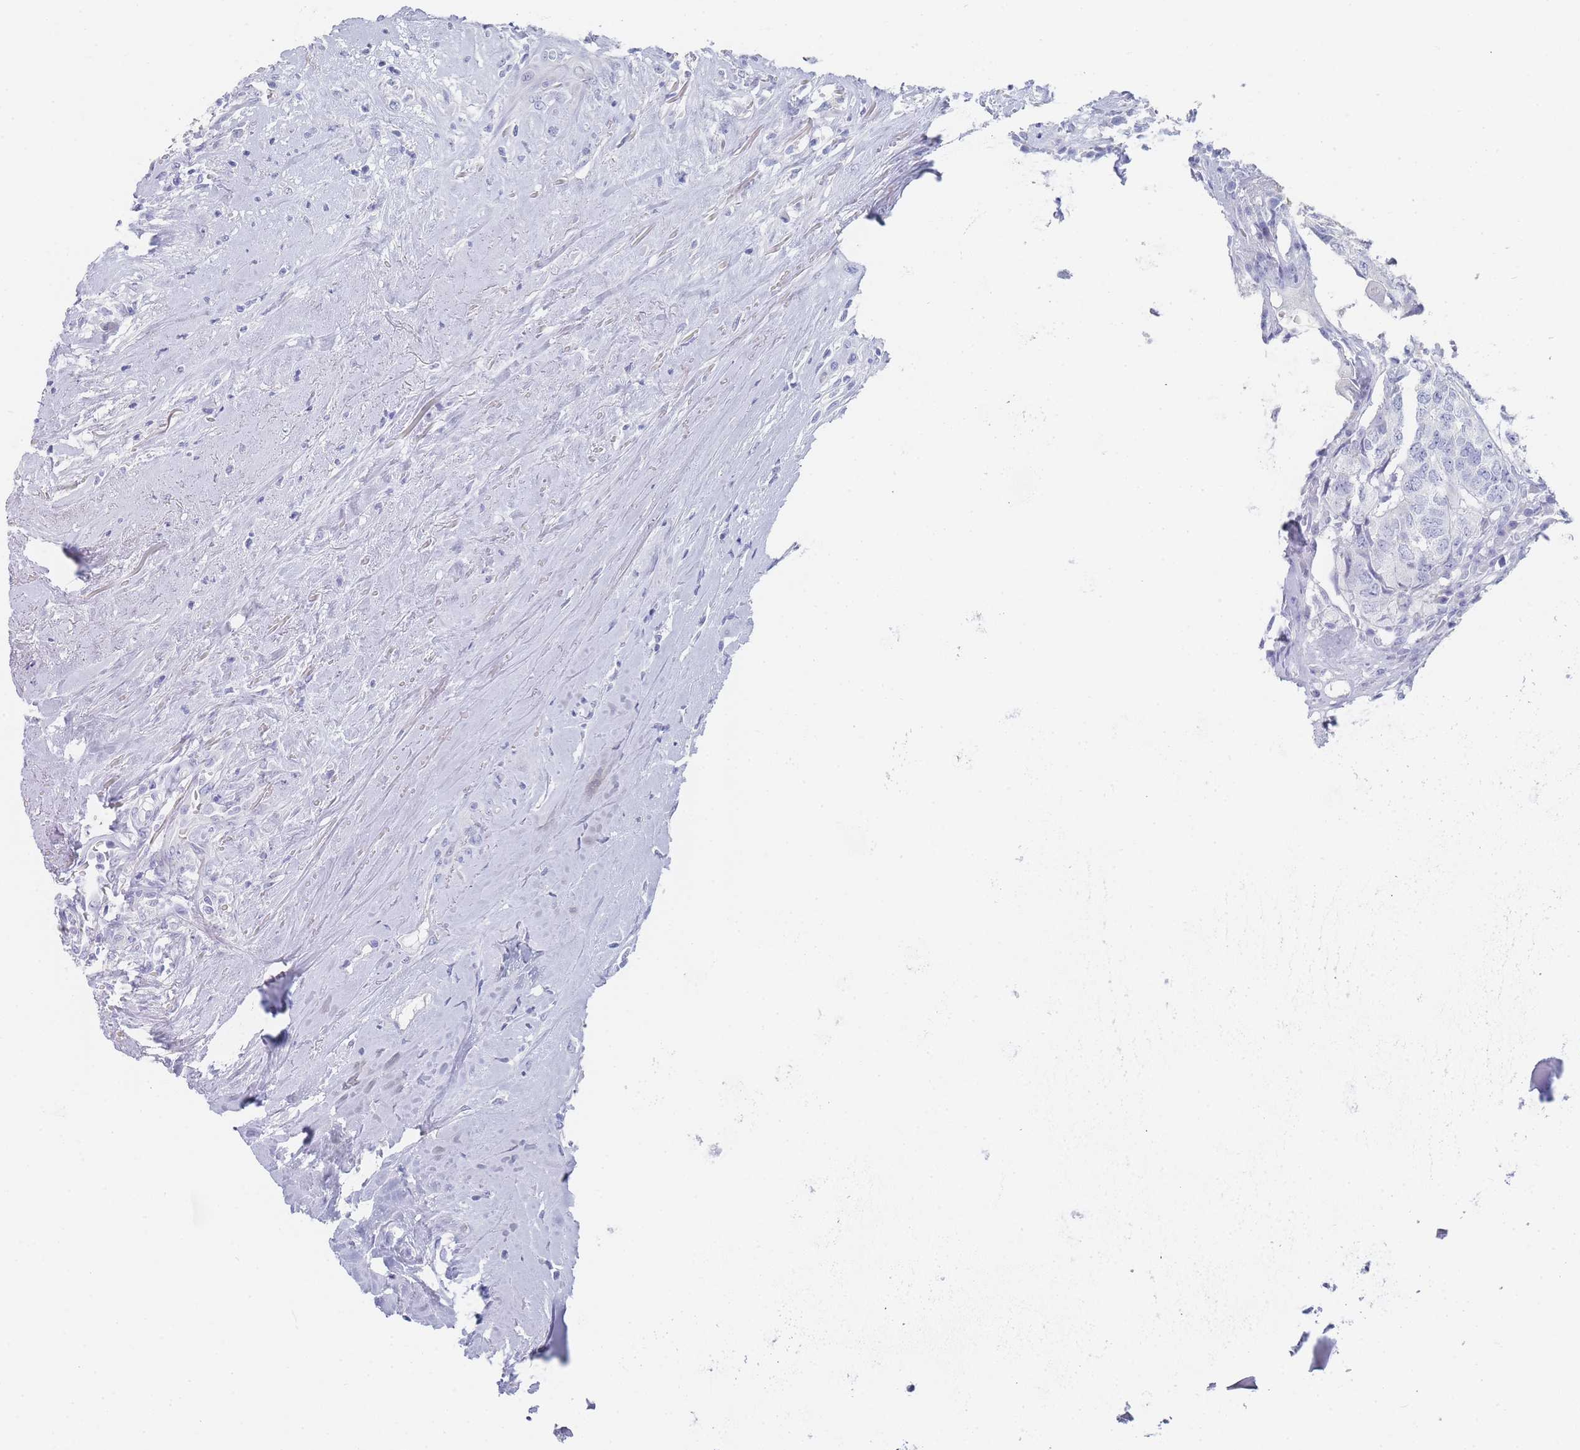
{"staining": {"intensity": "negative", "quantity": "none", "location": "none"}, "tissue": "head and neck cancer", "cell_type": "Tumor cells", "image_type": "cancer", "snomed": [{"axis": "morphology", "description": "Squamous cell carcinoma, NOS"}, {"axis": "topography", "description": "Head-Neck"}], "caption": "Immunohistochemistry (IHC) photomicrograph of head and neck squamous cell carcinoma stained for a protein (brown), which displays no expression in tumor cells.", "gene": "IMPG1", "patient": {"sex": "male", "age": 66}}